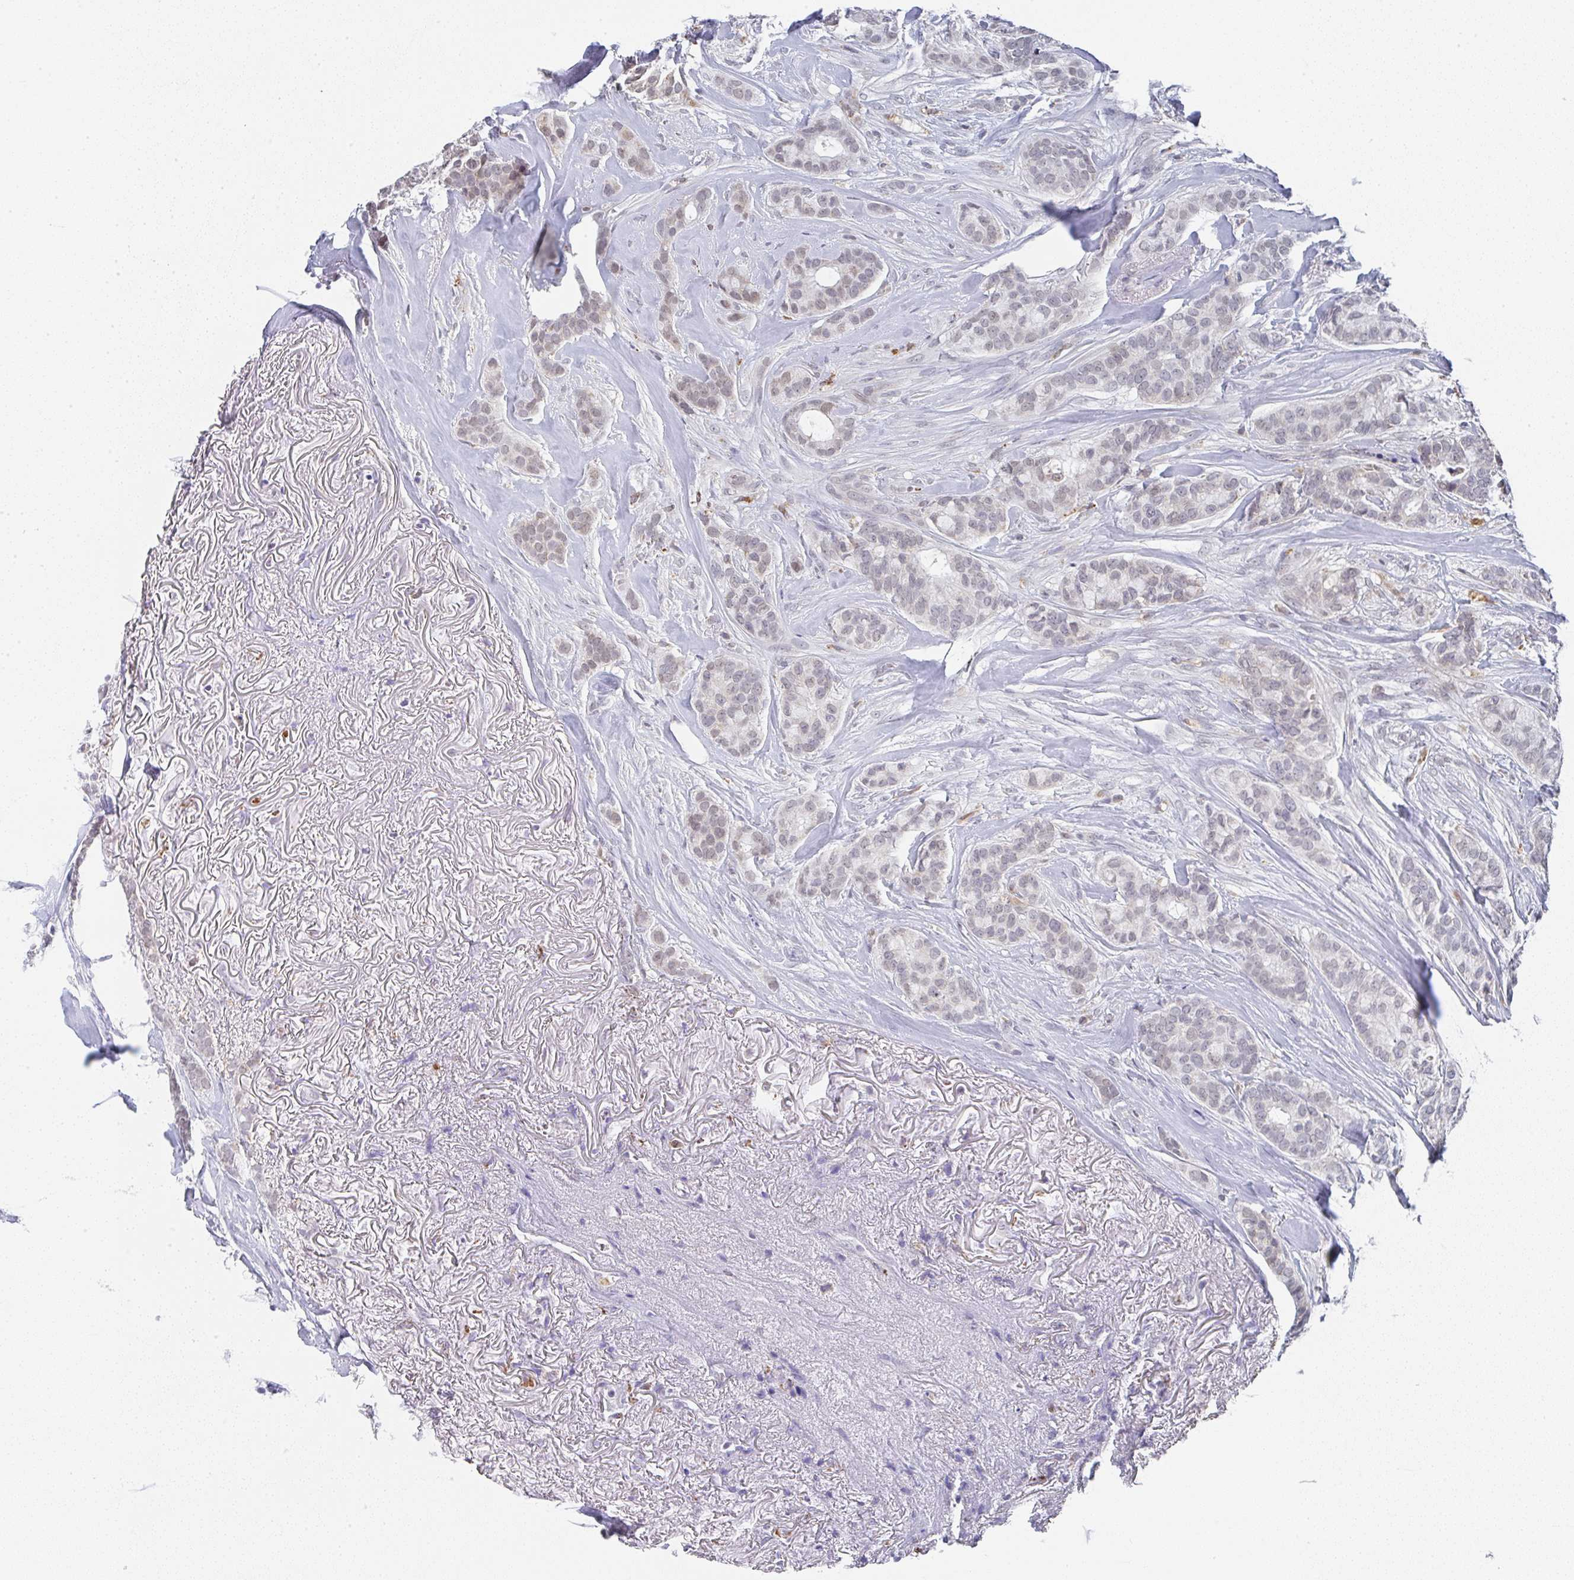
{"staining": {"intensity": "weak", "quantity": "25%-75%", "location": "nuclear"}, "tissue": "breast cancer", "cell_type": "Tumor cells", "image_type": "cancer", "snomed": [{"axis": "morphology", "description": "Duct carcinoma"}, {"axis": "topography", "description": "Breast"}], "caption": "DAB immunohistochemical staining of human intraductal carcinoma (breast) reveals weak nuclear protein positivity in about 25%-75% of tumor cells. The protein of interest is shown in brown color, while the nuclei are stained blue.", "gene": "NCF1", "patient": {"sex": "female", "age": 84}}